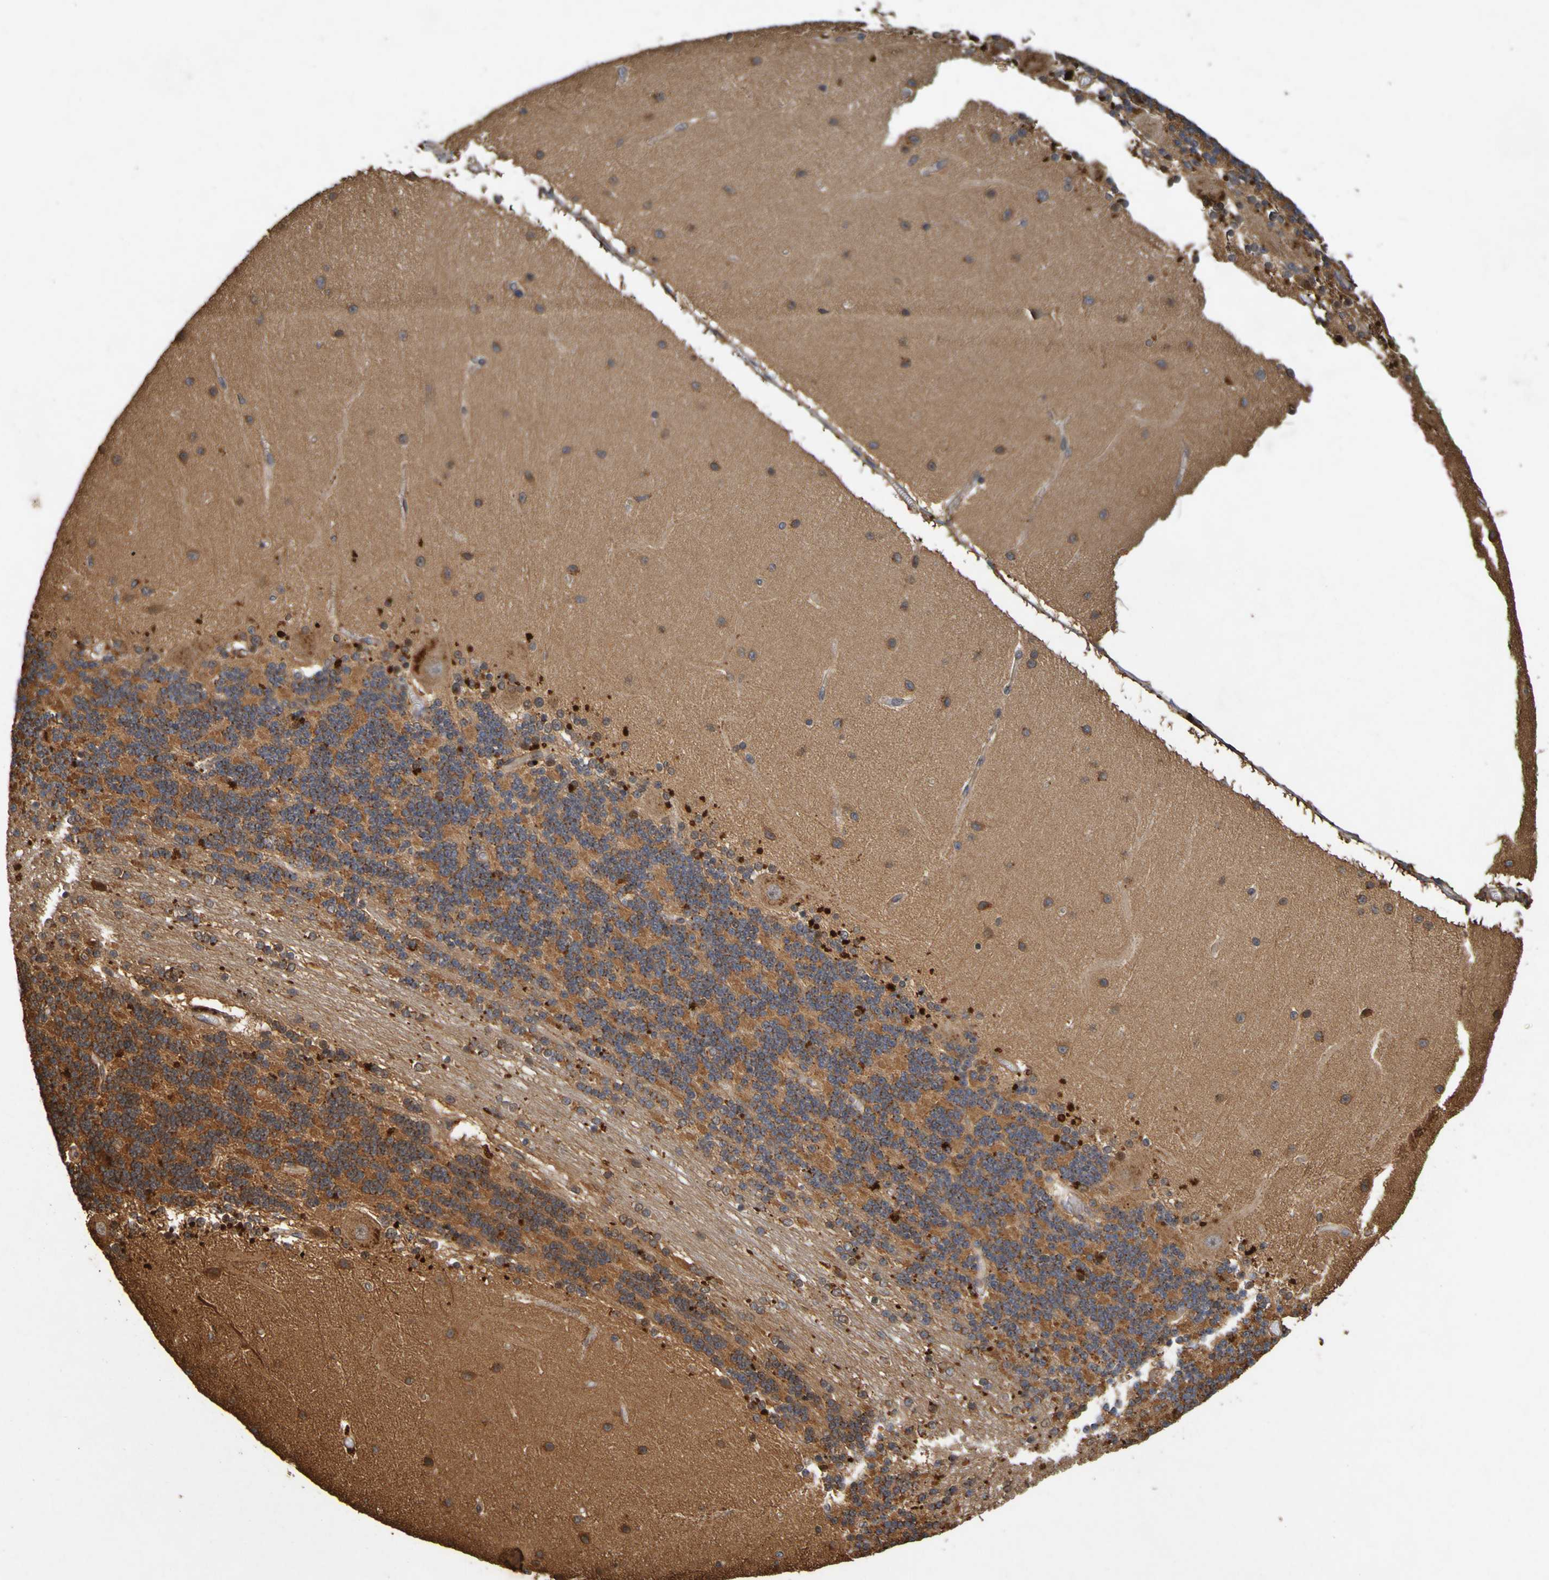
{"staining": {"intensity": "strong", "quantity": ">75%", "location": "cytoplasmic/membranous"}, "tissue": "cerebellum", "cell_type": "Cells in granular layer", "image_type": "normal", "snomed": [{"axis": "morphology", "description": "Normal tissue, NOS"}, {"axis": "topography", "description": "Cerebellum"}], "caption": "Strong cytoplasmic/membranous positivity is identified in about >75% of cells in granular layer in normal cerebellum. The staining was performed using DAB (3,3'-diaminobenzidine), with brown indicating positive protein expression. Nuclei are stained blue with hematoxylin.", "gene": "OCRL", "patient": {"sex": "female", "age": 54}}